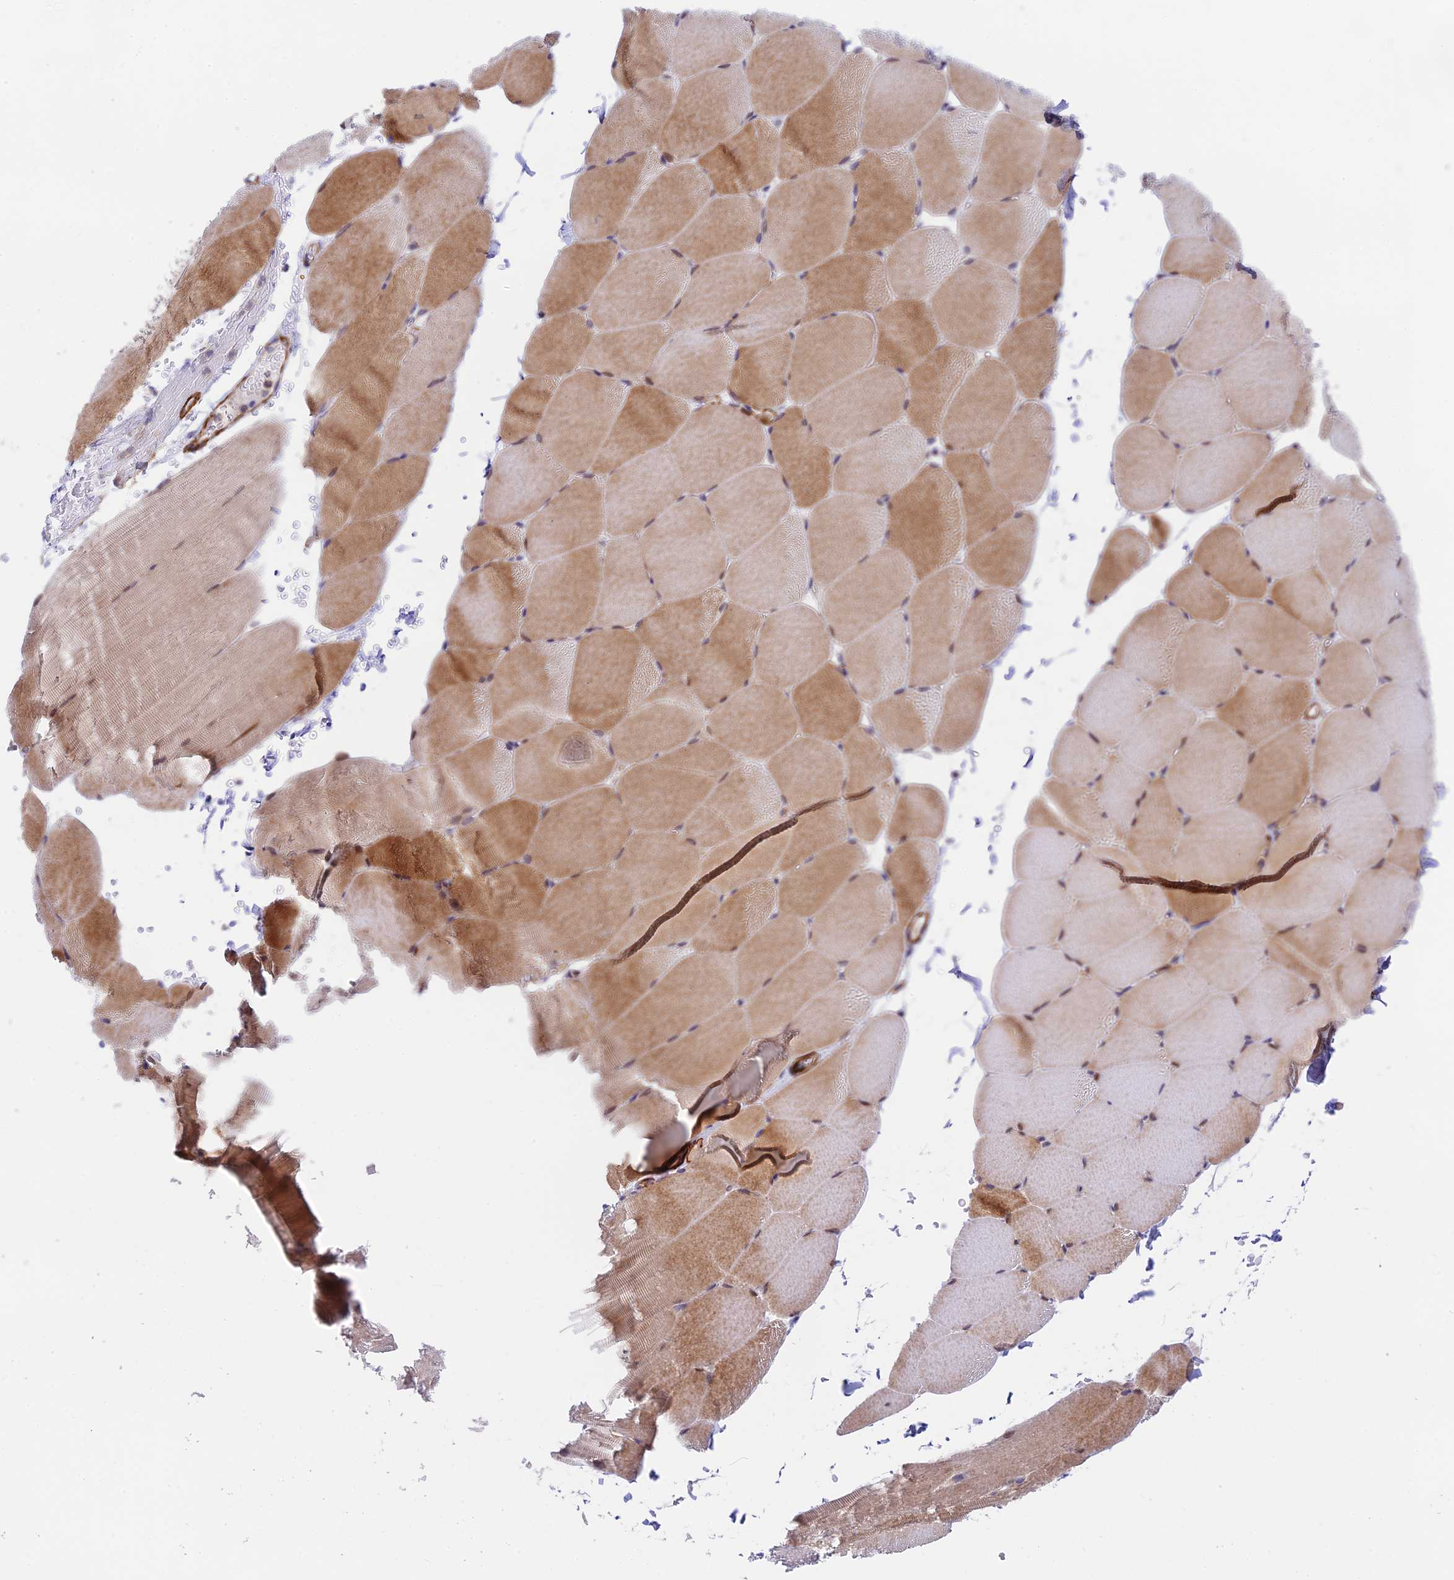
{"staining": {"intensity": "moderate", "quantity": "25%-75%", "location": "cytoplasmic/membranous"}, "tissue": "skeletal muscle", "cell_type": "Myocytes", "image_type": "normal", "snomed": [{"axis": "morphology", "description": "Normal tissue, NOS"}, {"axis": "topography", "description": "Skeletal muscle"}, {"axis": "topography", "description": "Parathyroid gland"}], "caption": "Protein staining by IHC demonstrates moderate cytoplasmic/membranous positivity in approximately 25%-75% of myocytes in benign skeletal muscle.", "gene": "ANKRD50", "patient": {"sex": "female", "age": 37}}